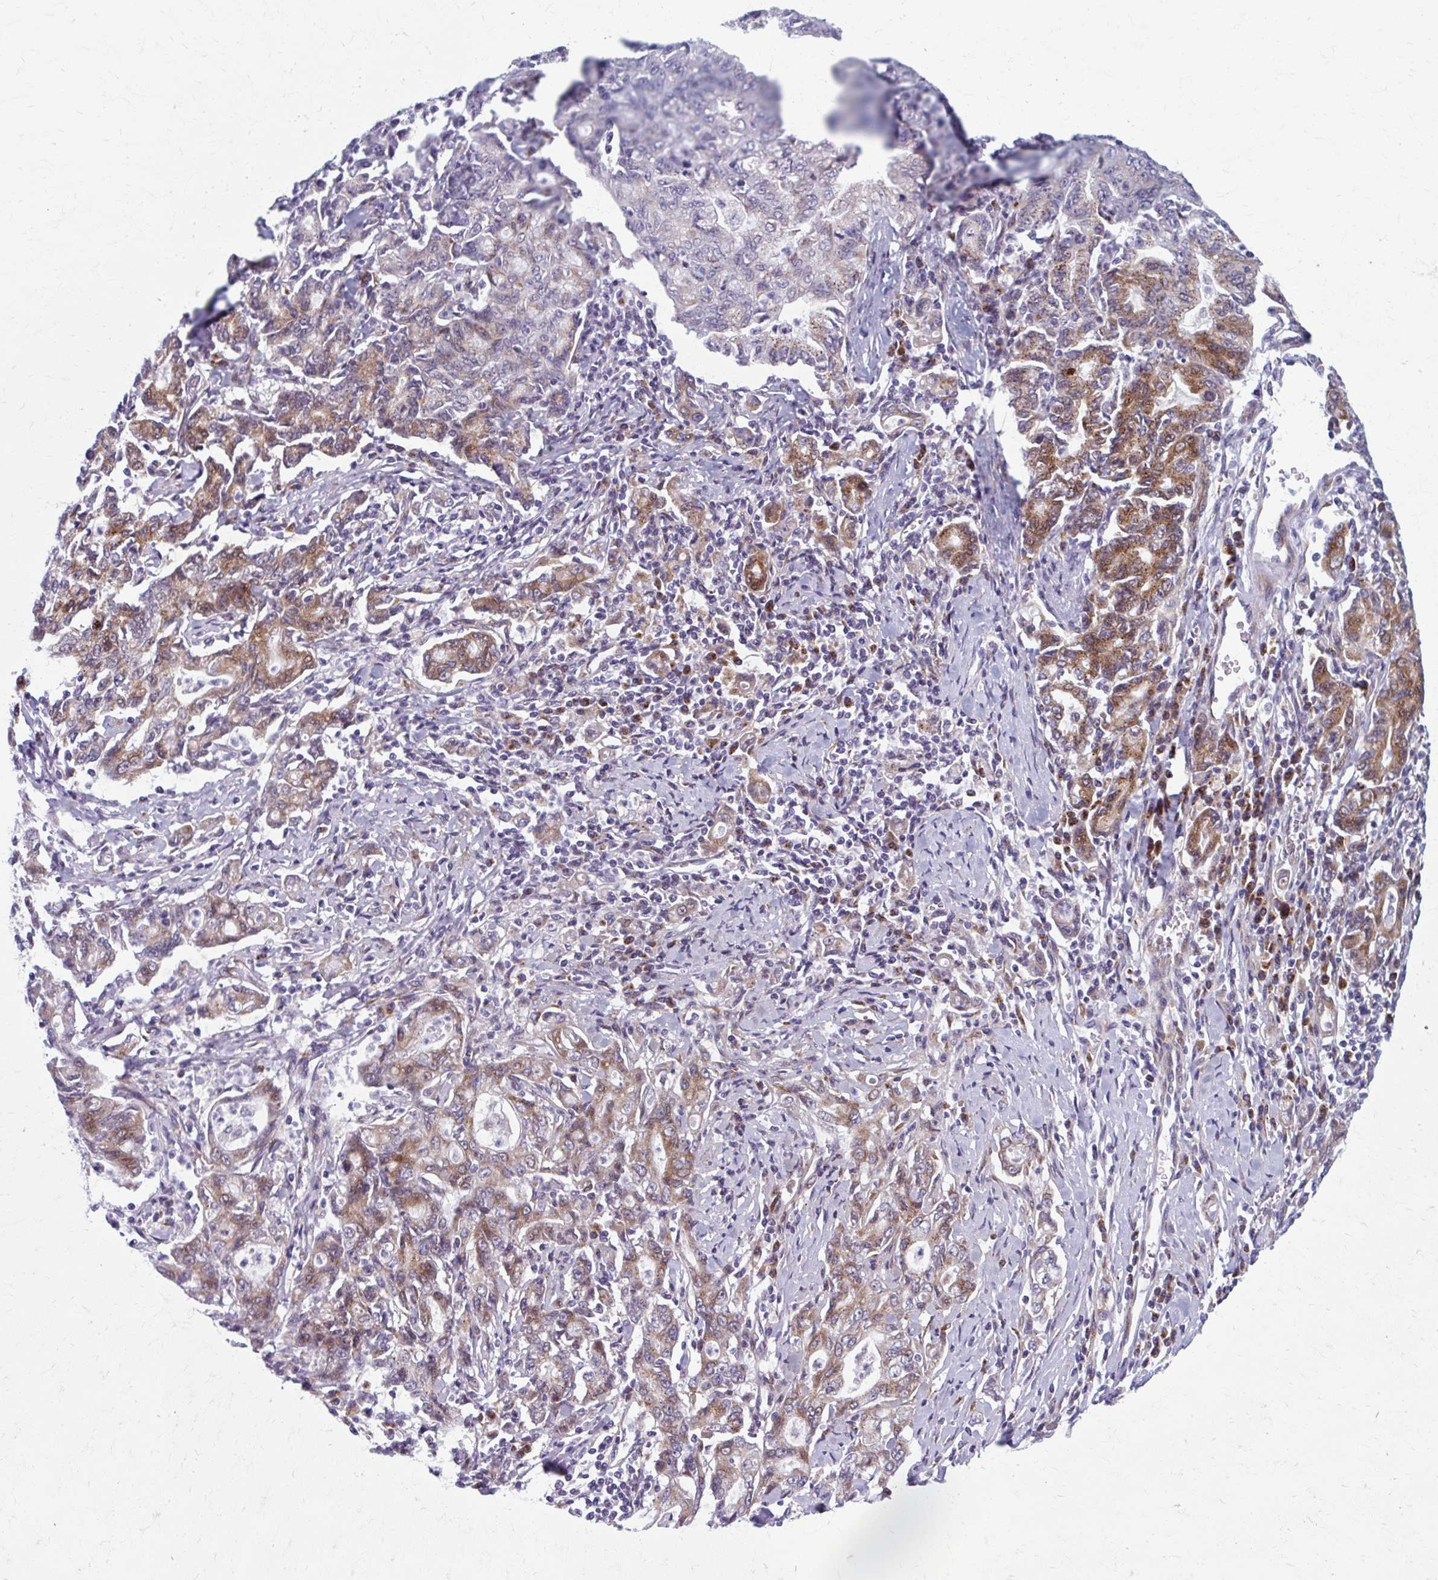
{"staining": {"intensity": "moderate", "quantity": ">75%", "location": "cytoplasmic/membranous"}, "tissue": "stomach cancer", "cell_type": "Tumor cells", "image_type": "cancer", "snomed": [{"axis": "morphology", "description": "Adenocarcinoma, NOS"}, {"axis": "topography", "description": "Stomach, upper"}], "caption": "Human stomach adenocarcinoma stained with a protein marker reveals moderate staining in tumor cells.", "gene": "OLFM2", "patient": {"sex": "female", "age": 79}}